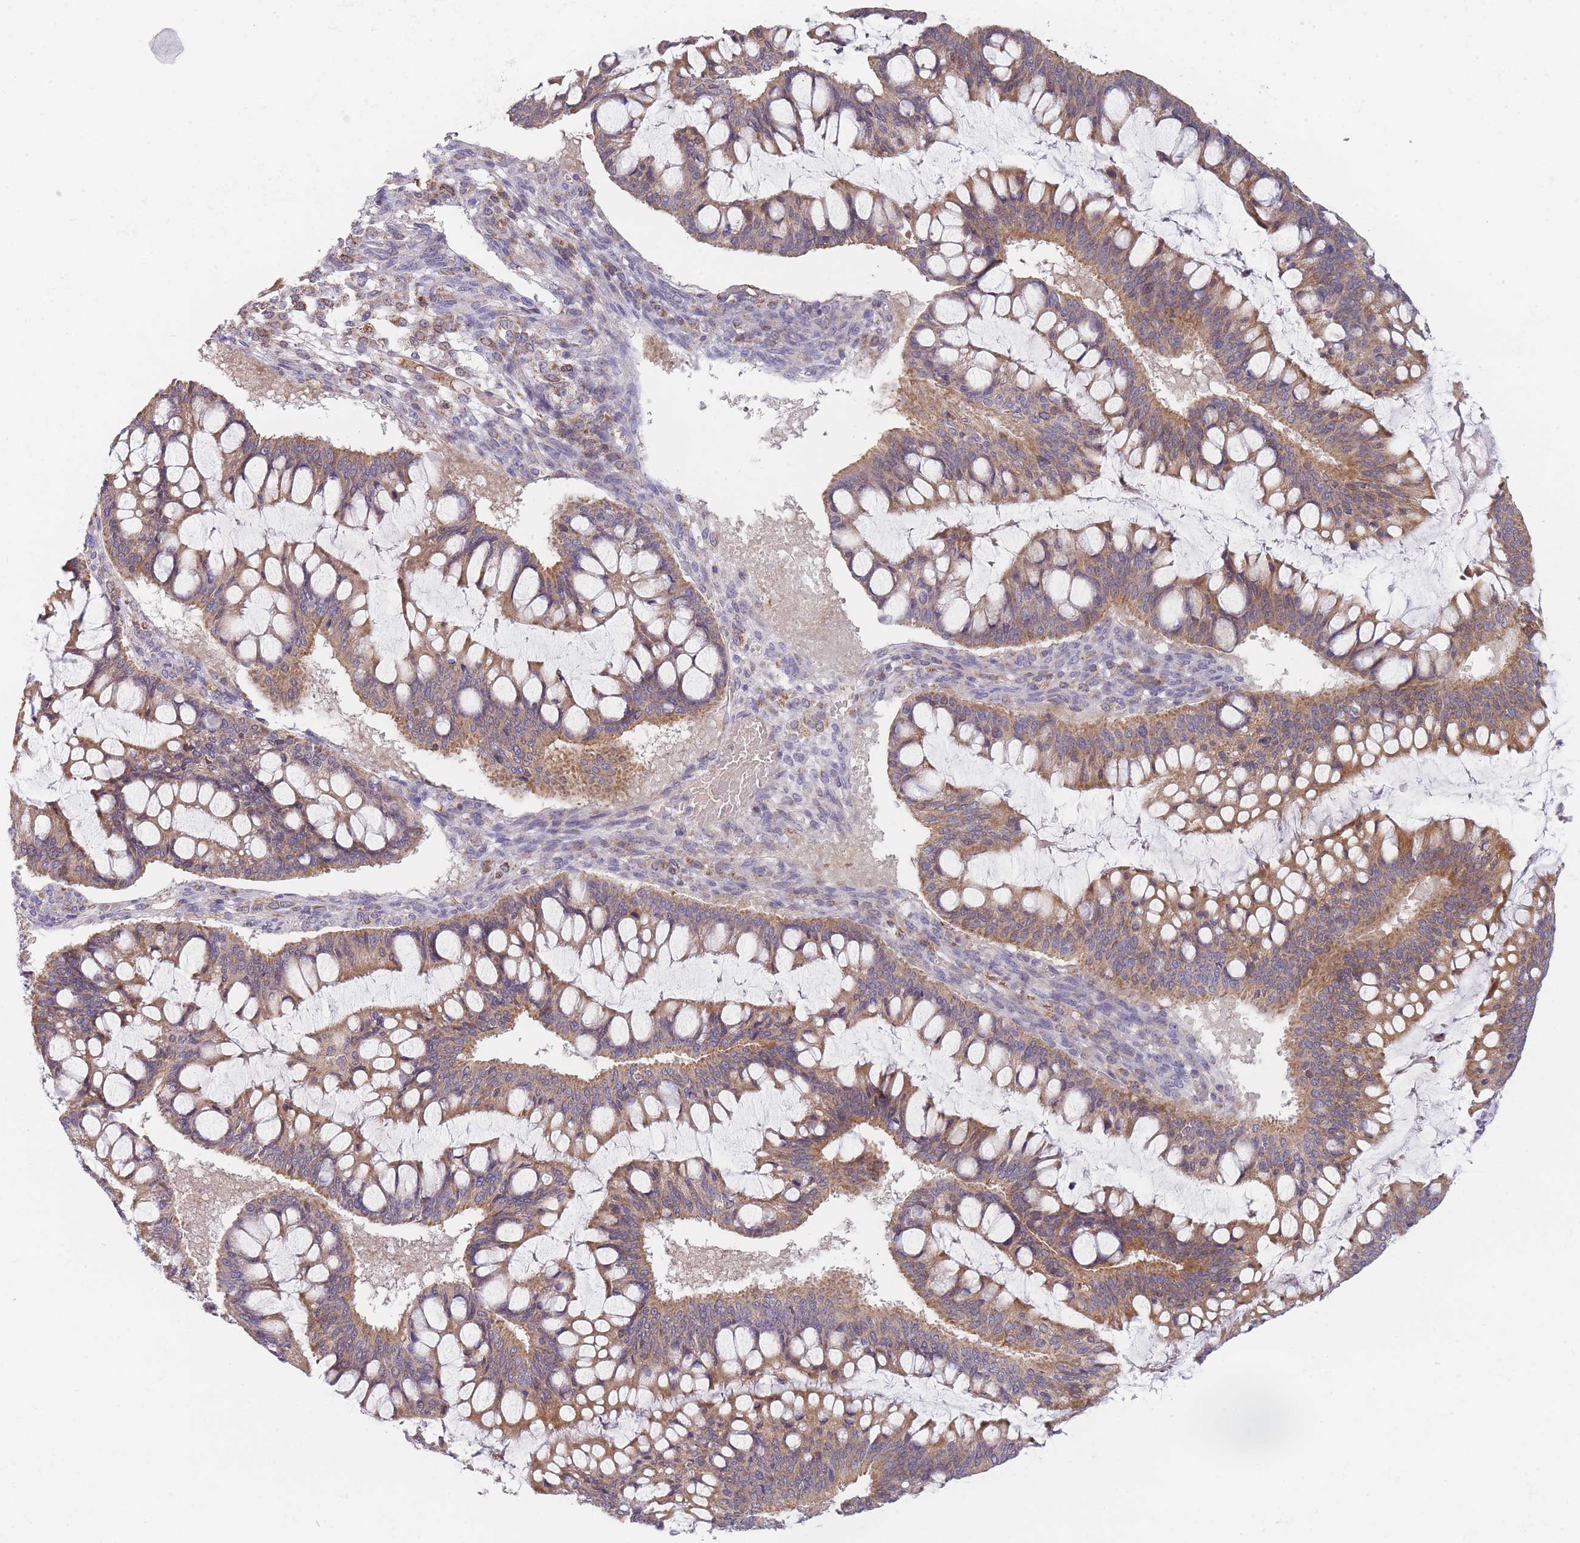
{"staining": {"intensity": "weak", "quantity": ">75%", "location": "cytoplasmic/membranous"}, "tissue": "ovarian cancer", "cell_type": "Tumor cells", "image_type": "cancer", "snomed": [{"axis": "morphology", "description": "Cystadenocarcinoma, mucinous, NOS"}, {"axis": "topography", "description": "Ovary"}], "caption": "Ovarian cancer (mucinous cystadenocarcinoma) tissue displays weak cytoplasmic/membranous staining in approximately >75% of tumor cells, visualized by immunohistochemistry.", "gene": "SMPD4", "patient": {"sex": "female", "age": 73}}